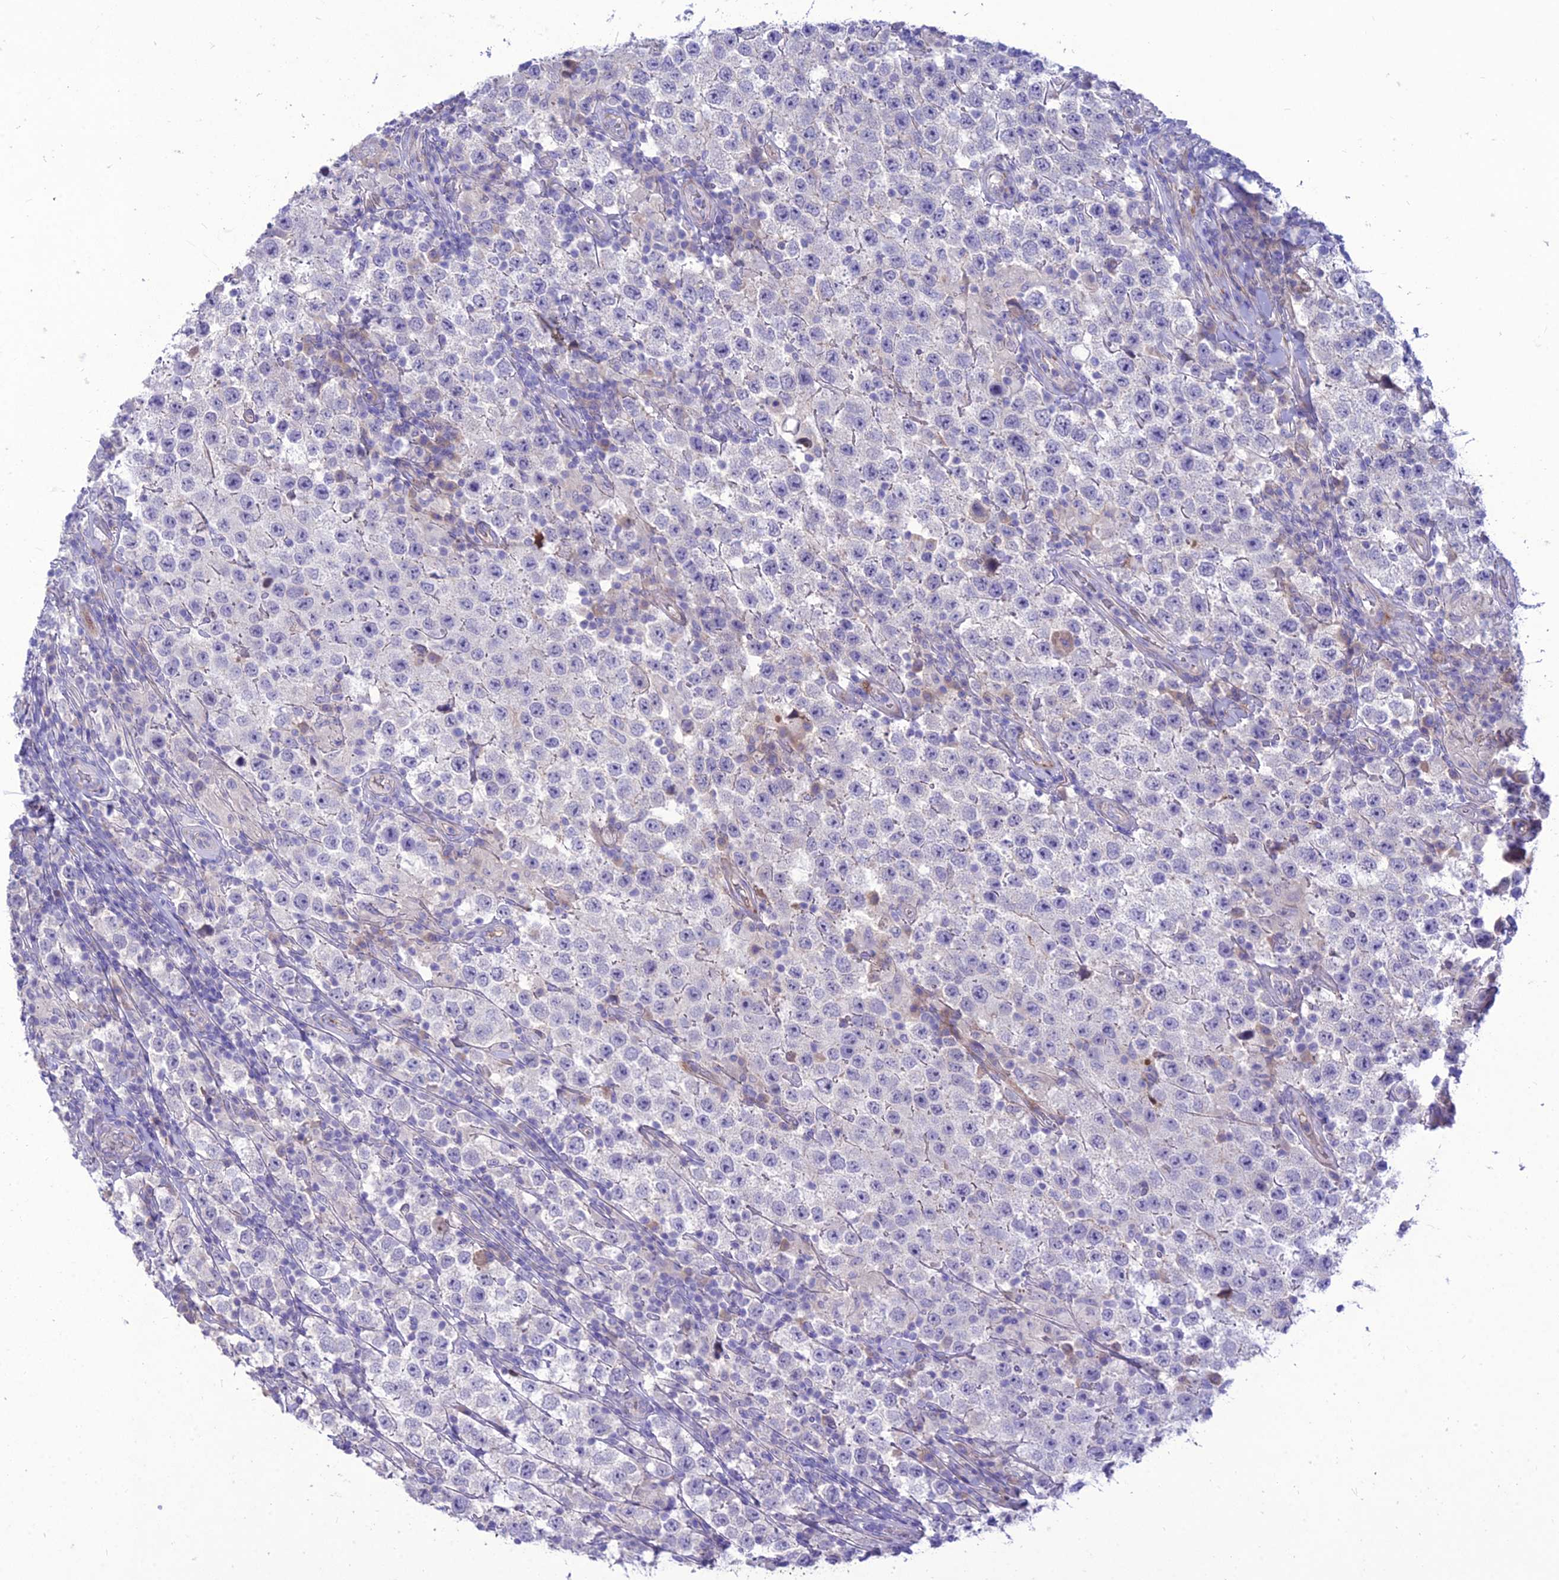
{"staining": {"intensity": "negative", "quantity": "none", "location": "none"}, "tissue": "testis cancer", "cell_type": "Tumor cells", "image_type": "cancer", "snomed": [{"axis": "morphology", "description": "Normal tissue, NOS"}, {"axis": "morphology", "description": "Urothelial carcinoma, High grade"}, {"axis": "morphology", "description": "Seminoma, NOS"}, {"axis": "morphology", "description": "Carcinoma, Embryonal, NOS"}, {"axis": "topography", "description": "Urinary bladder"}, {"axis": "topography", "description": "Testis"}], "caption": "The micrograph shows no staining of tumor cells in embryonal carcinoma (testis).", "gene": "TEKT3", "patient": {"sex": "male", "age": 41}}